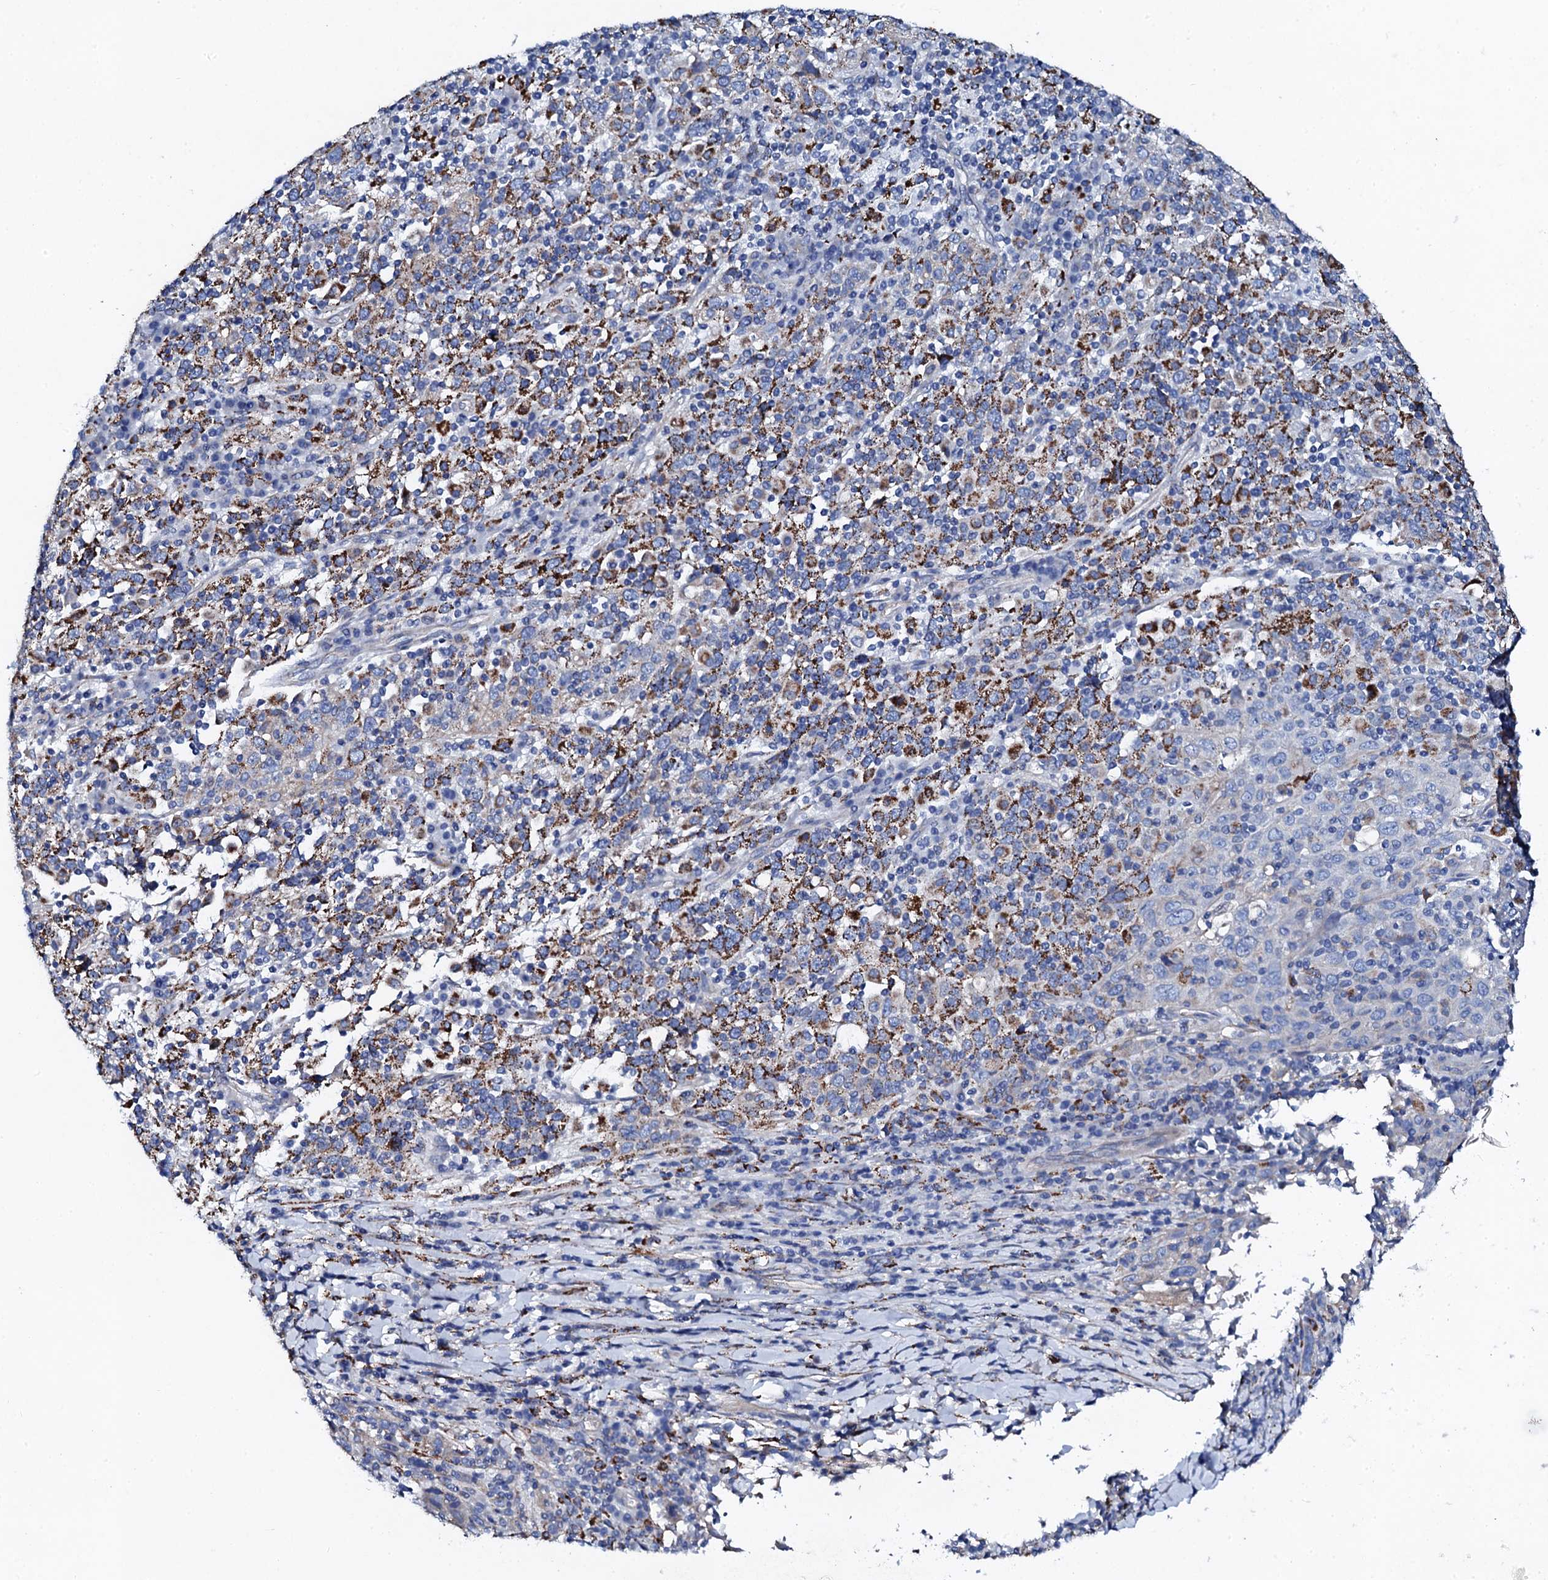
{"staining": {"intensity": "moderate", "quantity": "<25%", "location": "cytoplasmic/membranous"}, "tissue": "cervical cancer", "cell_type": "Tumor cells", "image_type": "cancer", "snomed": [{"axis": "morphology", "description": "Squamous cell carcinoma, NOS"}, {"axis": "topography", "description": "Cervix"}], "caption": "IHC of human cervical cancer exhibits low levels of moderate cytoplasmic/membranous expression in approximately <25% of tumor cells.", "gene": "KLHL32", "patient": {"sex": "female", "age": 46}}